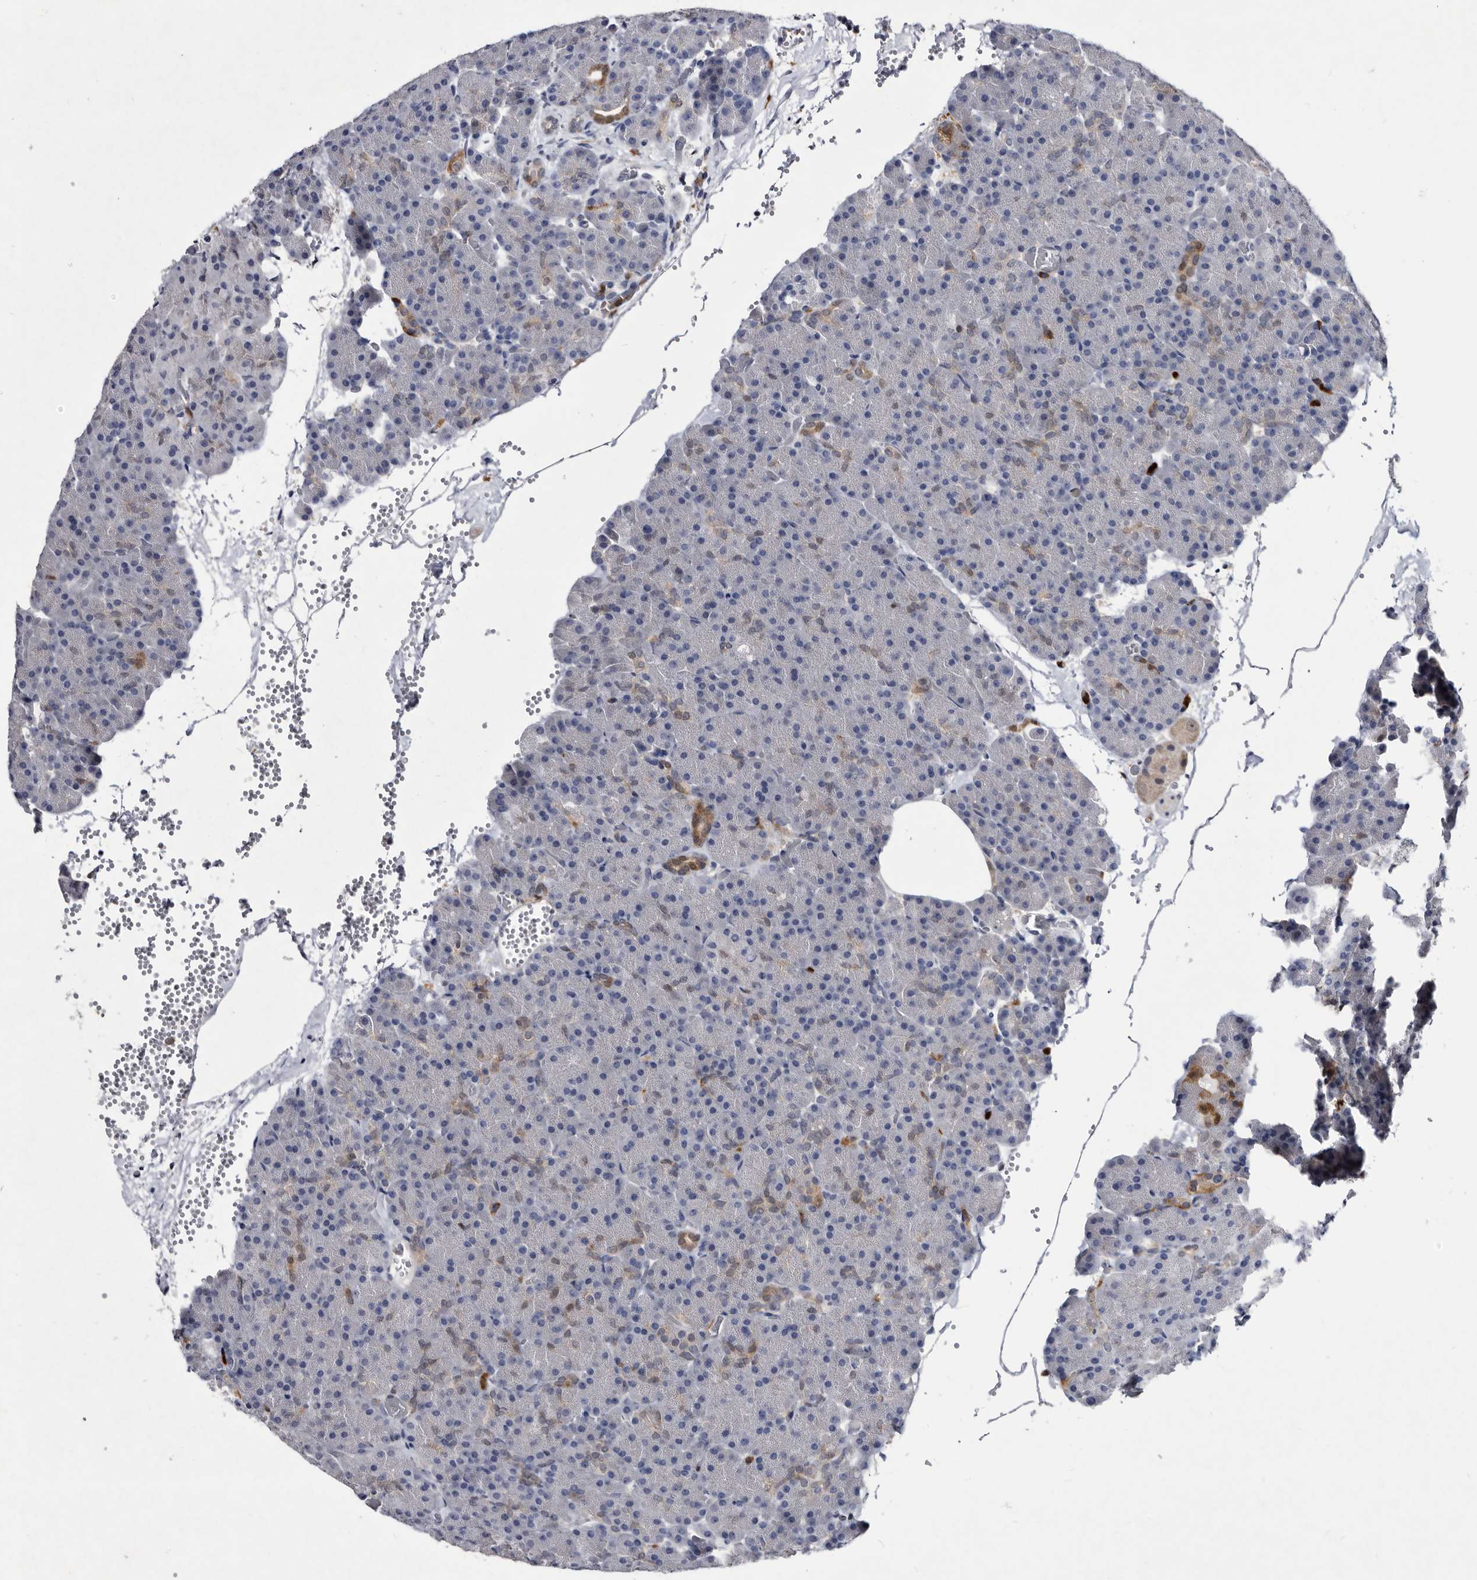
{"staining": {"intensity": "moderate", "quantity": "<25%", "location": "cytoplasmic/membranous,nuclear"}, "tissue": "pancreas", "cell_type": "Exocrine glandular cells", "image_type": "normal", "snomed": [{"axis": "morphology", "description": "Normal tissue, NOS"}, {"axis": "morphology", "description": "Carcinoid, malignant, NOS"}, {"axis": "topography", "description": "Pancreas"}], "caption": "IHC micrograph of benign pancreas: human pancreas stained using immunohistochemistry (IHC) demonstrates low levels of moderate protein expression localized specifically in the cytoplasmic/membranous,nuclear of exocrine glandular cells, appearing as a cytoplasmic/membranous,nuclear brown color.", "gene": "SERPINB8", "patient": {"sex": "female", "age": 35}}